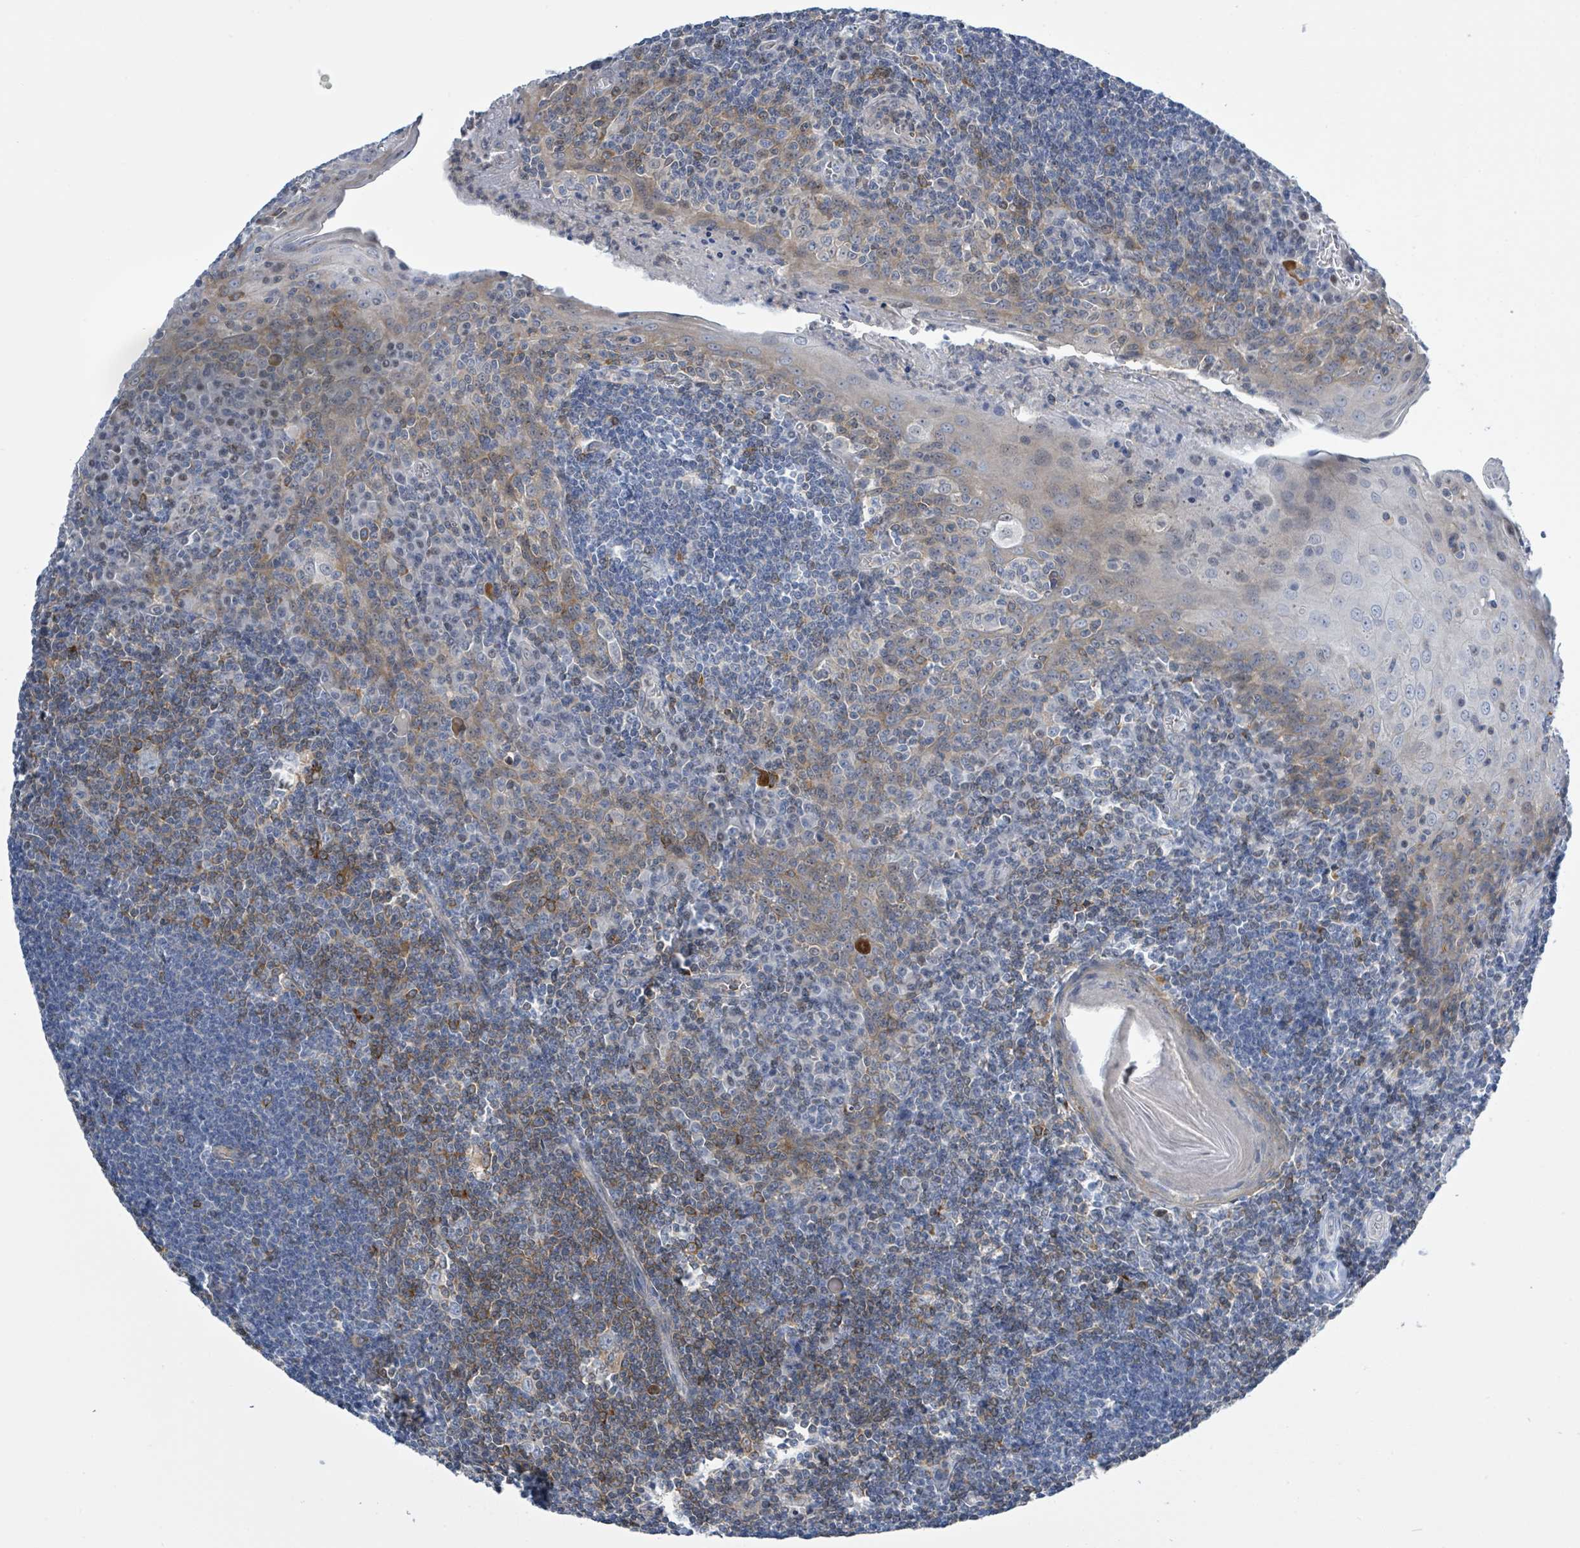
{"staining": {"intensity": "strong", "quantity": "25%-75%", "location": "cytoplasmic/membranous"}, "tissue": "tonsil", "cell_type": "Germinal center cells", "image_type": "normal", "snomed": [{"axis": "morphology", "description": "Normal tissue, NOS"}, {"axis": "topography", "description": "Tonsil"}], "caption": "An image of tonsil stained for a protein shows strong cytoplasmic/membranous brown staining in germinal center cells. (DAB (3,3'-diaminobenzidine) IHC, brown staining for protein, blue staining for nuclei).", "gene": "DGKZ", "patient": {"sex": "male", "age": 27}}